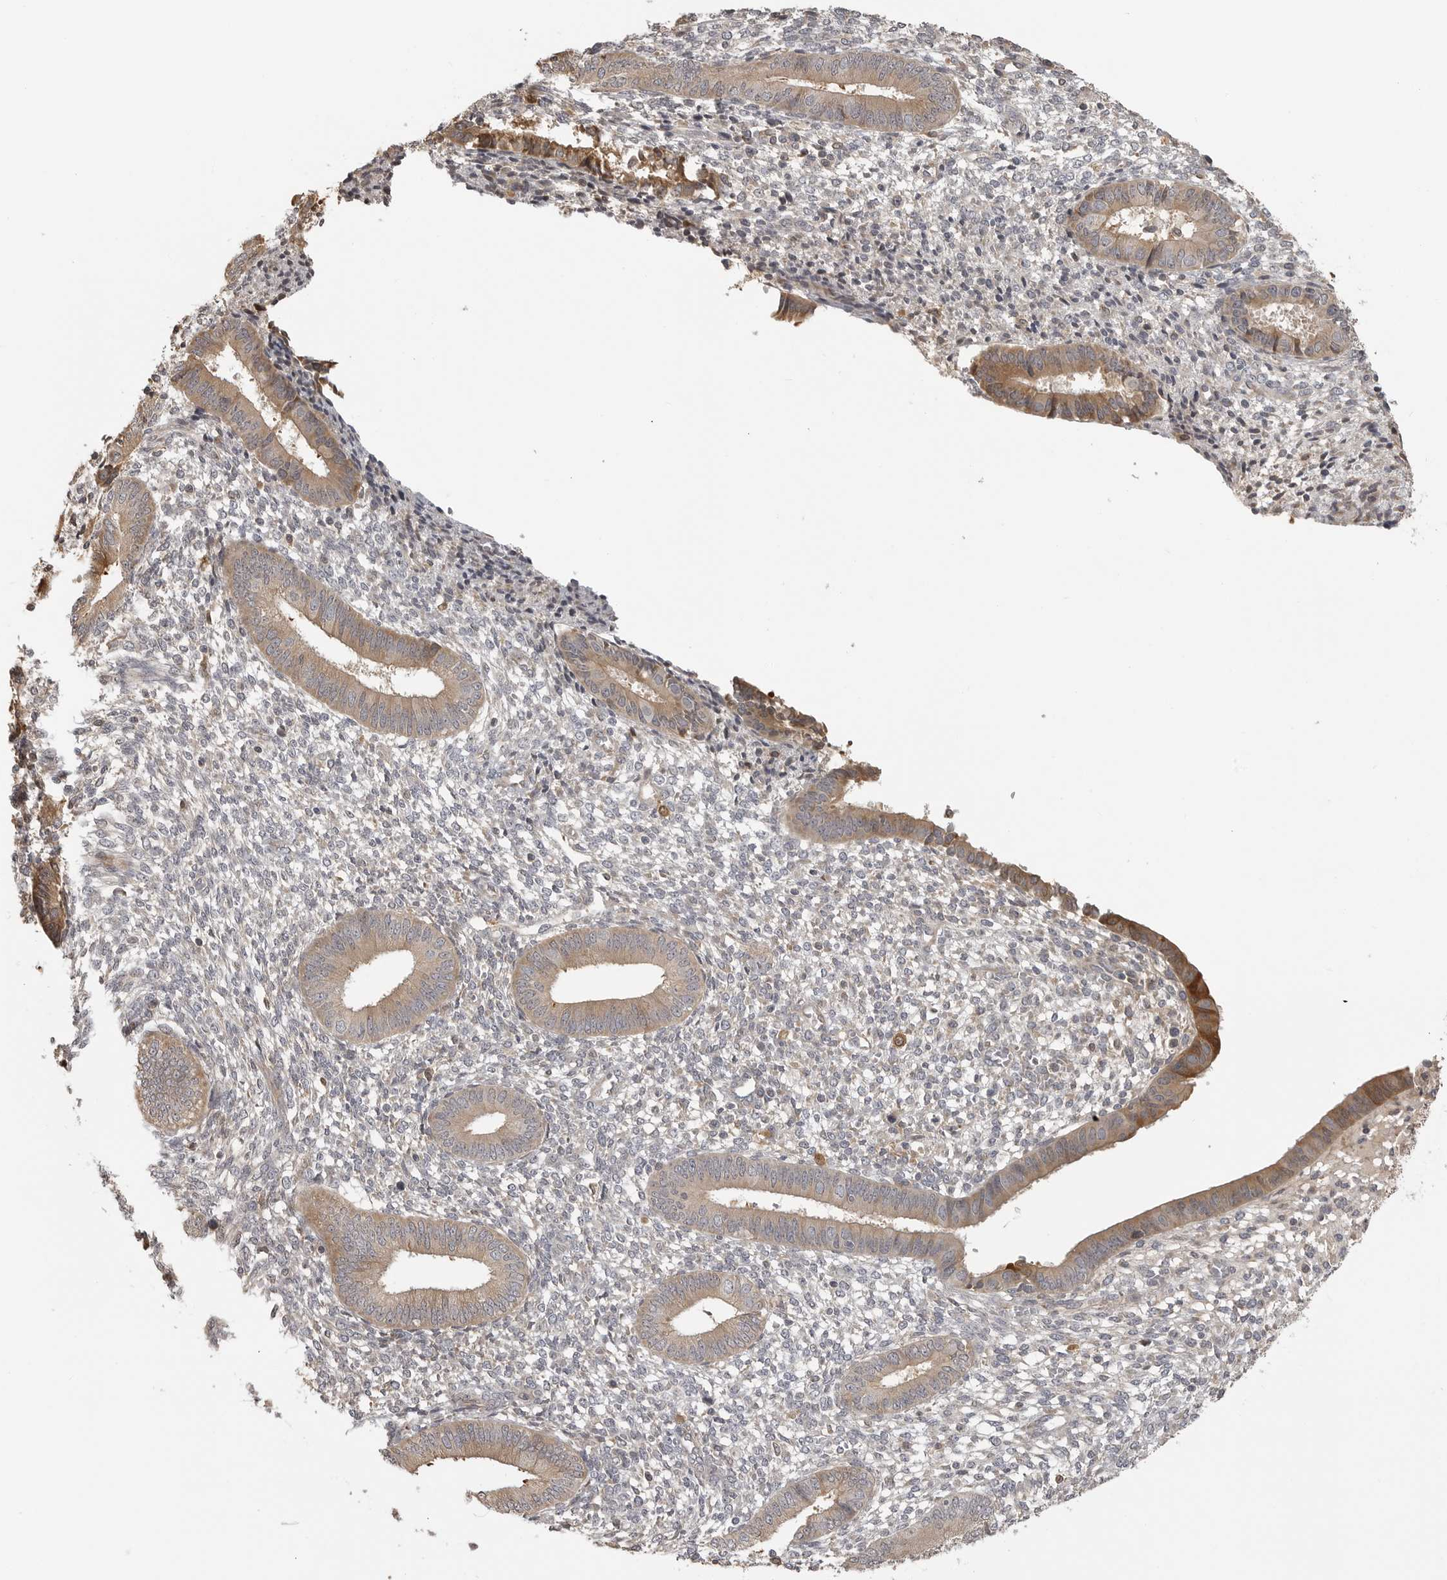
{"staining": {"intensity": "weak", "quantity": "<25%", "location": "cytoplasmic/membranous"}, "tissue": "endometrium", "cell_type": "Cells in endometrial stroma", "image_type": "normal", "snomed": [{"axis": "morphology", "description": "Normal tissue, NOS"}, {"axis": "topography", "description": "Endometrium"}], "caption": "This is a histopathology image of immunohistochemistry staining of unremarkable endometrium, which shows no expression in cells in endometrial stroma. (DAB immunohistochemistry, high magnification).", "gene": "IDO1", "patient": {"sex": "female", "age": 46}}